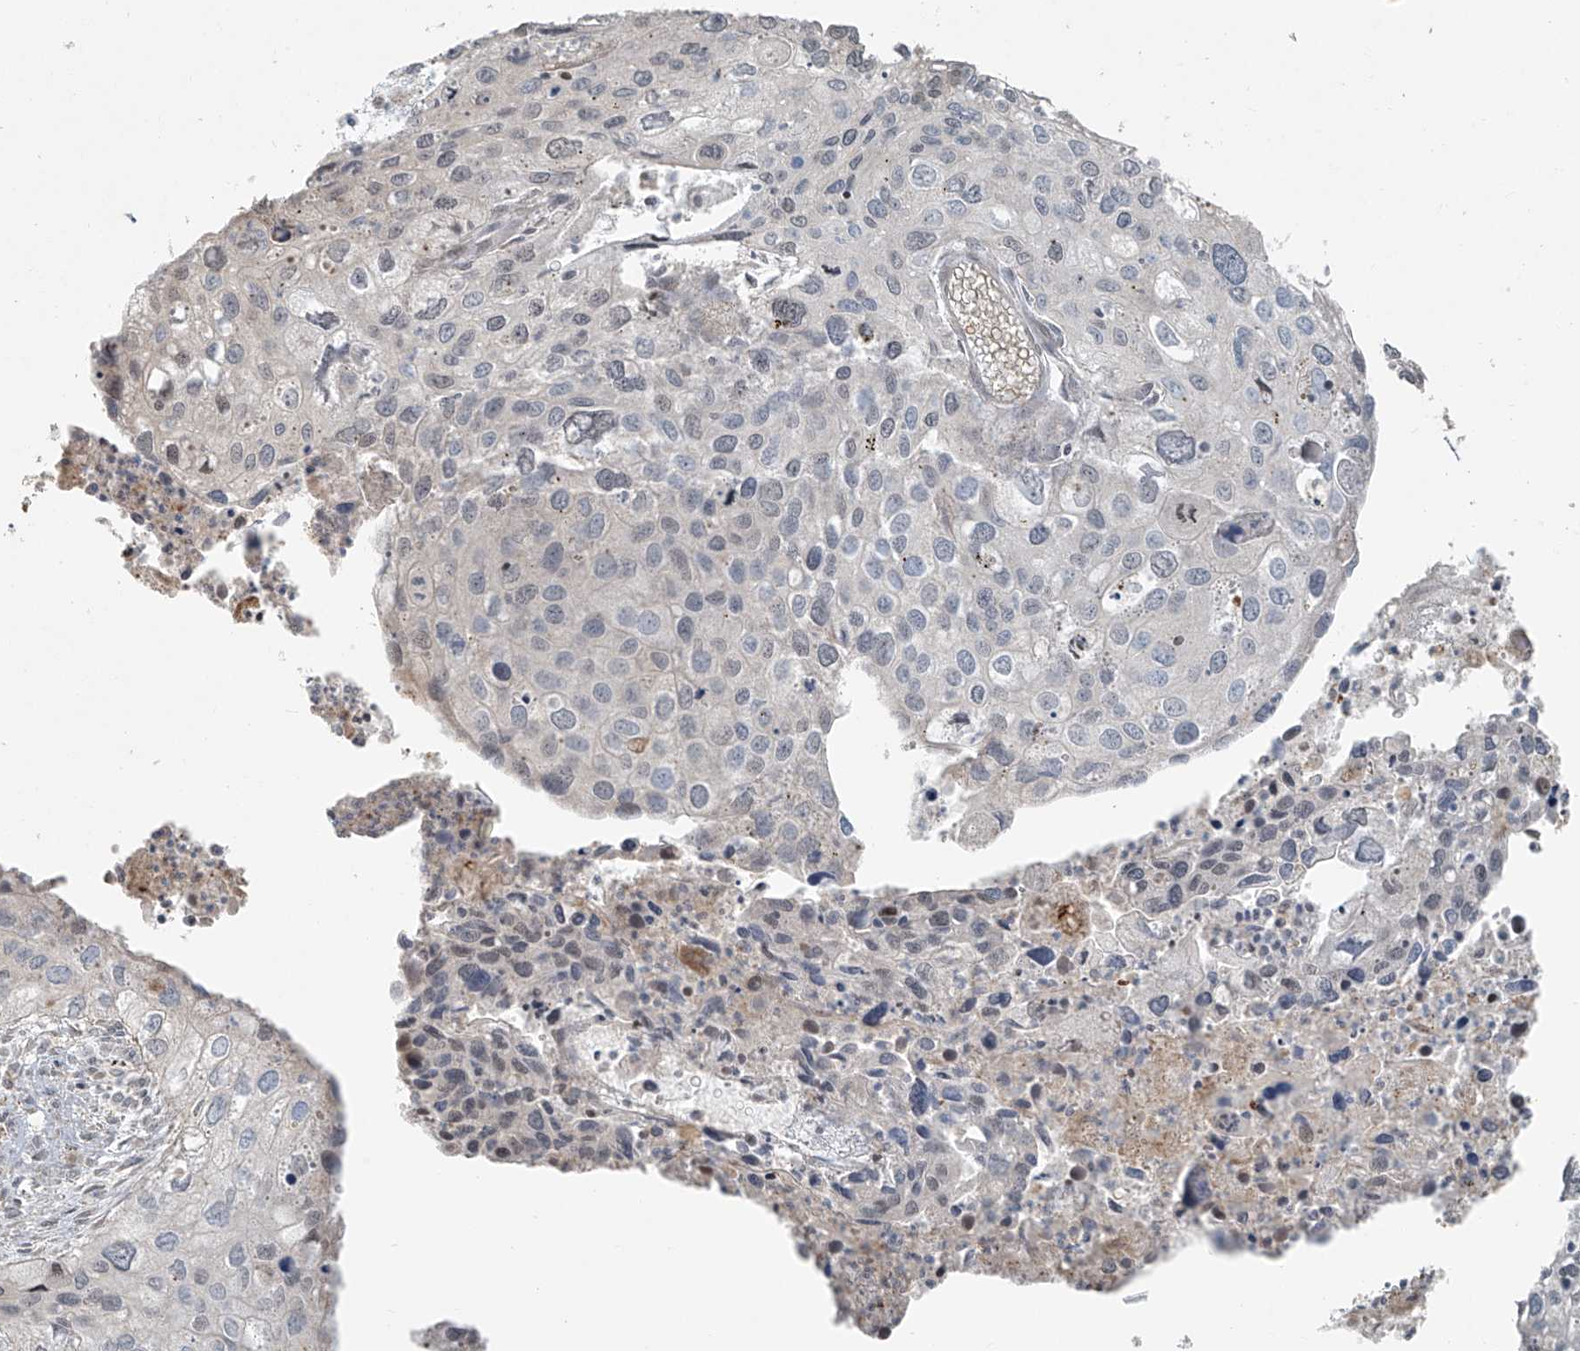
{"staining": {"intensity": "weak", "quantity": "<25%", "location": "nuclear"}, "tissue": "cervical cancer", "cell_type": "Tumor cells", "image_type": "cancer", "snomed": [{"axis": "morphology", "description": "Squamous cell carcinoma, NOS"}, {"axis": "topography", "description": "Cervix"}], "caption": "Immunohistochemistry image of human cervical cancer stained for a protein (brown), which reveals no staining in tumor cells. (Immunohistochemistry (ihc), brightfield microscopy, high magnification).", "gene": "TTC22", "patient": {"sex": "female", "age": 55}}